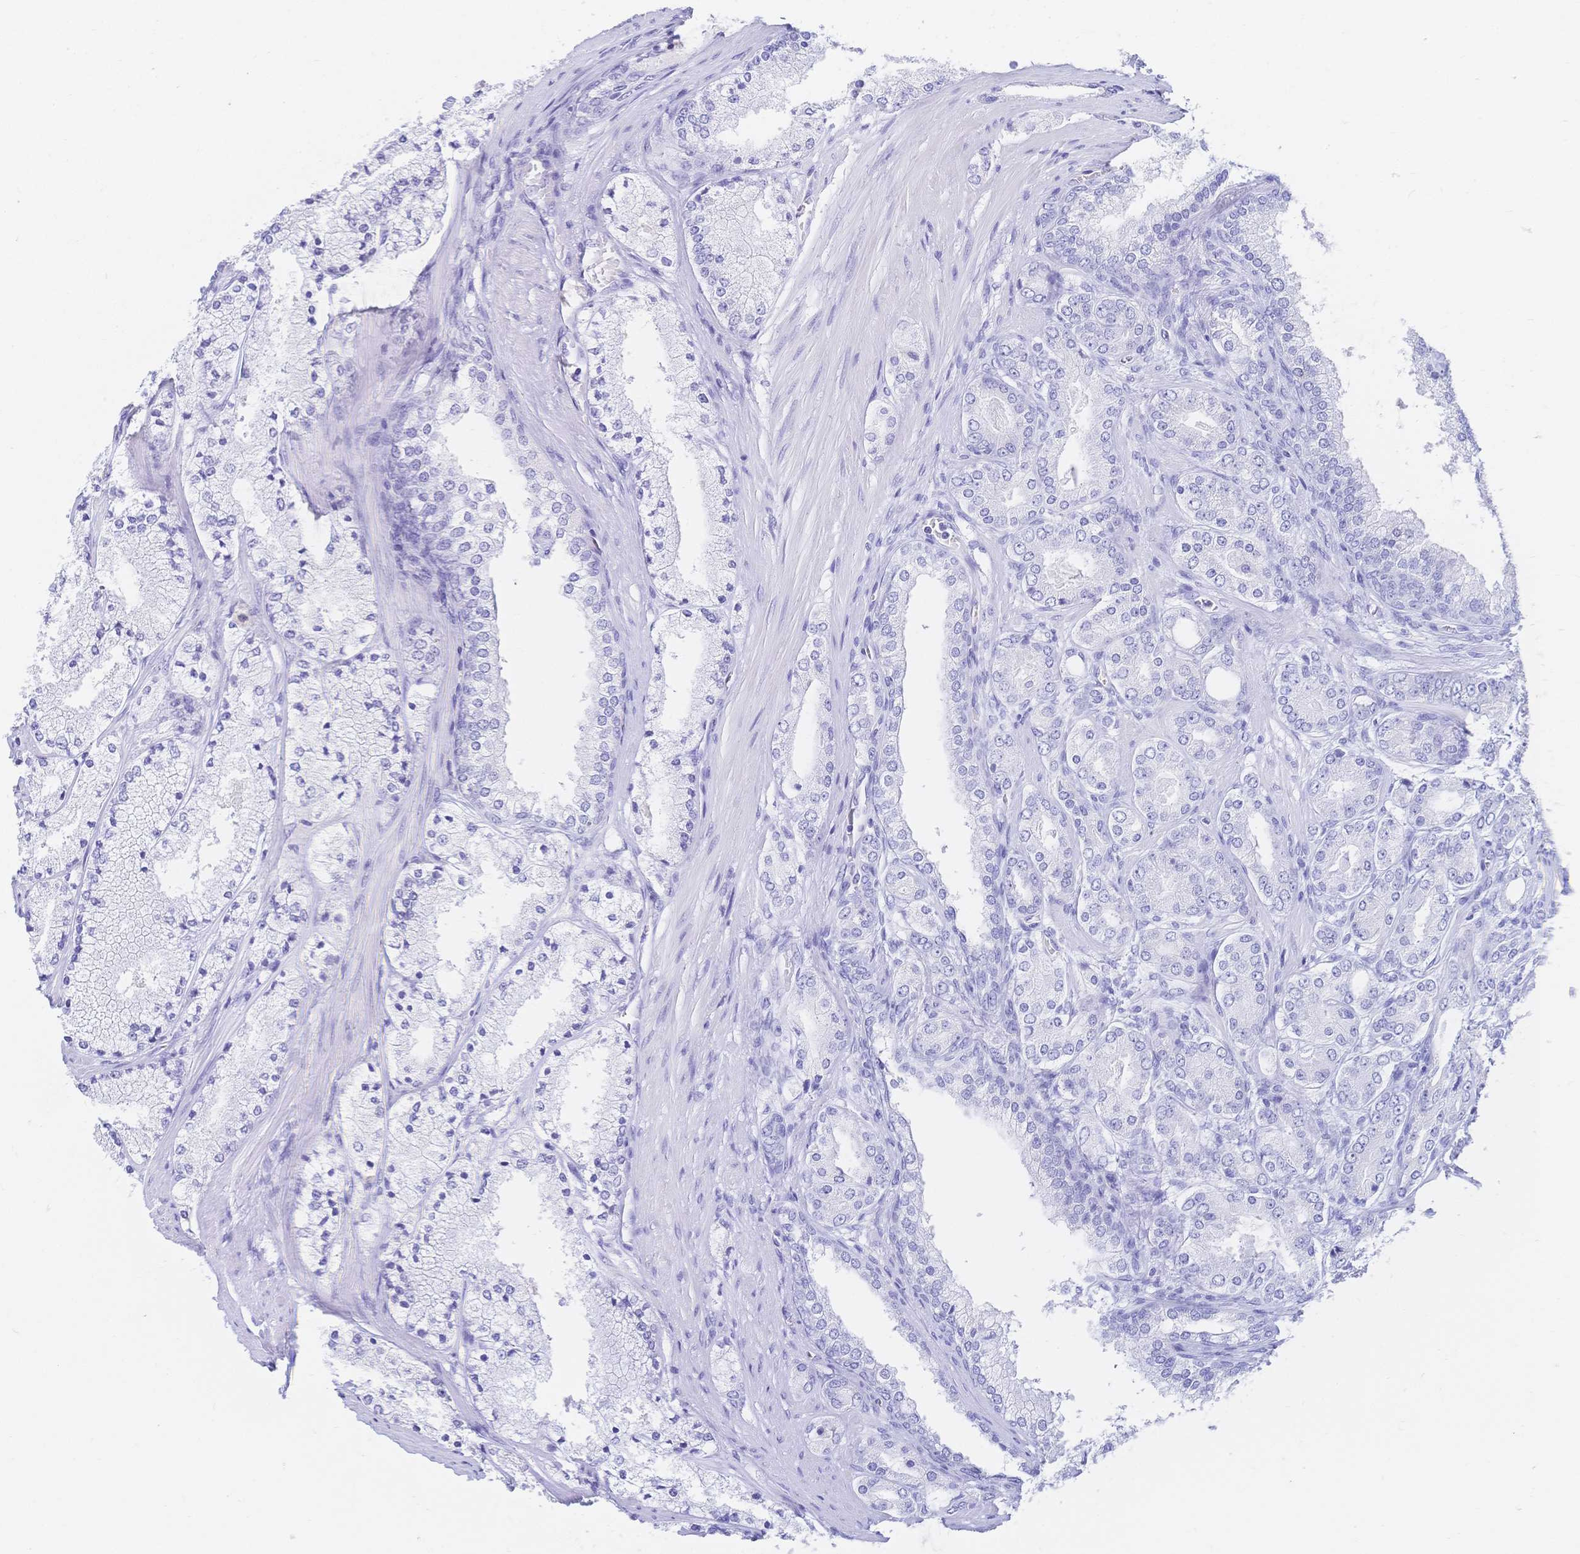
{"staining": {"intensity": "negative", "quantity": "none", "location": "none"}, "tissue": "prostate cancer", "cell_type": "Tumor cells", "image_type": "cancer", "snomed": [{"axis": "morphology", "description": "Adenocarcinoma, High grade"}, {"axis": "topography", "description": "Prostate"}], "caption": "Human prostate adenocarcinoma (high-grade) stained for a protein using immunohistochemistry demonstrates no staining in tumor cells.", "gene": "MEP1B", "patient": {"sex": "male", "age": 63}}